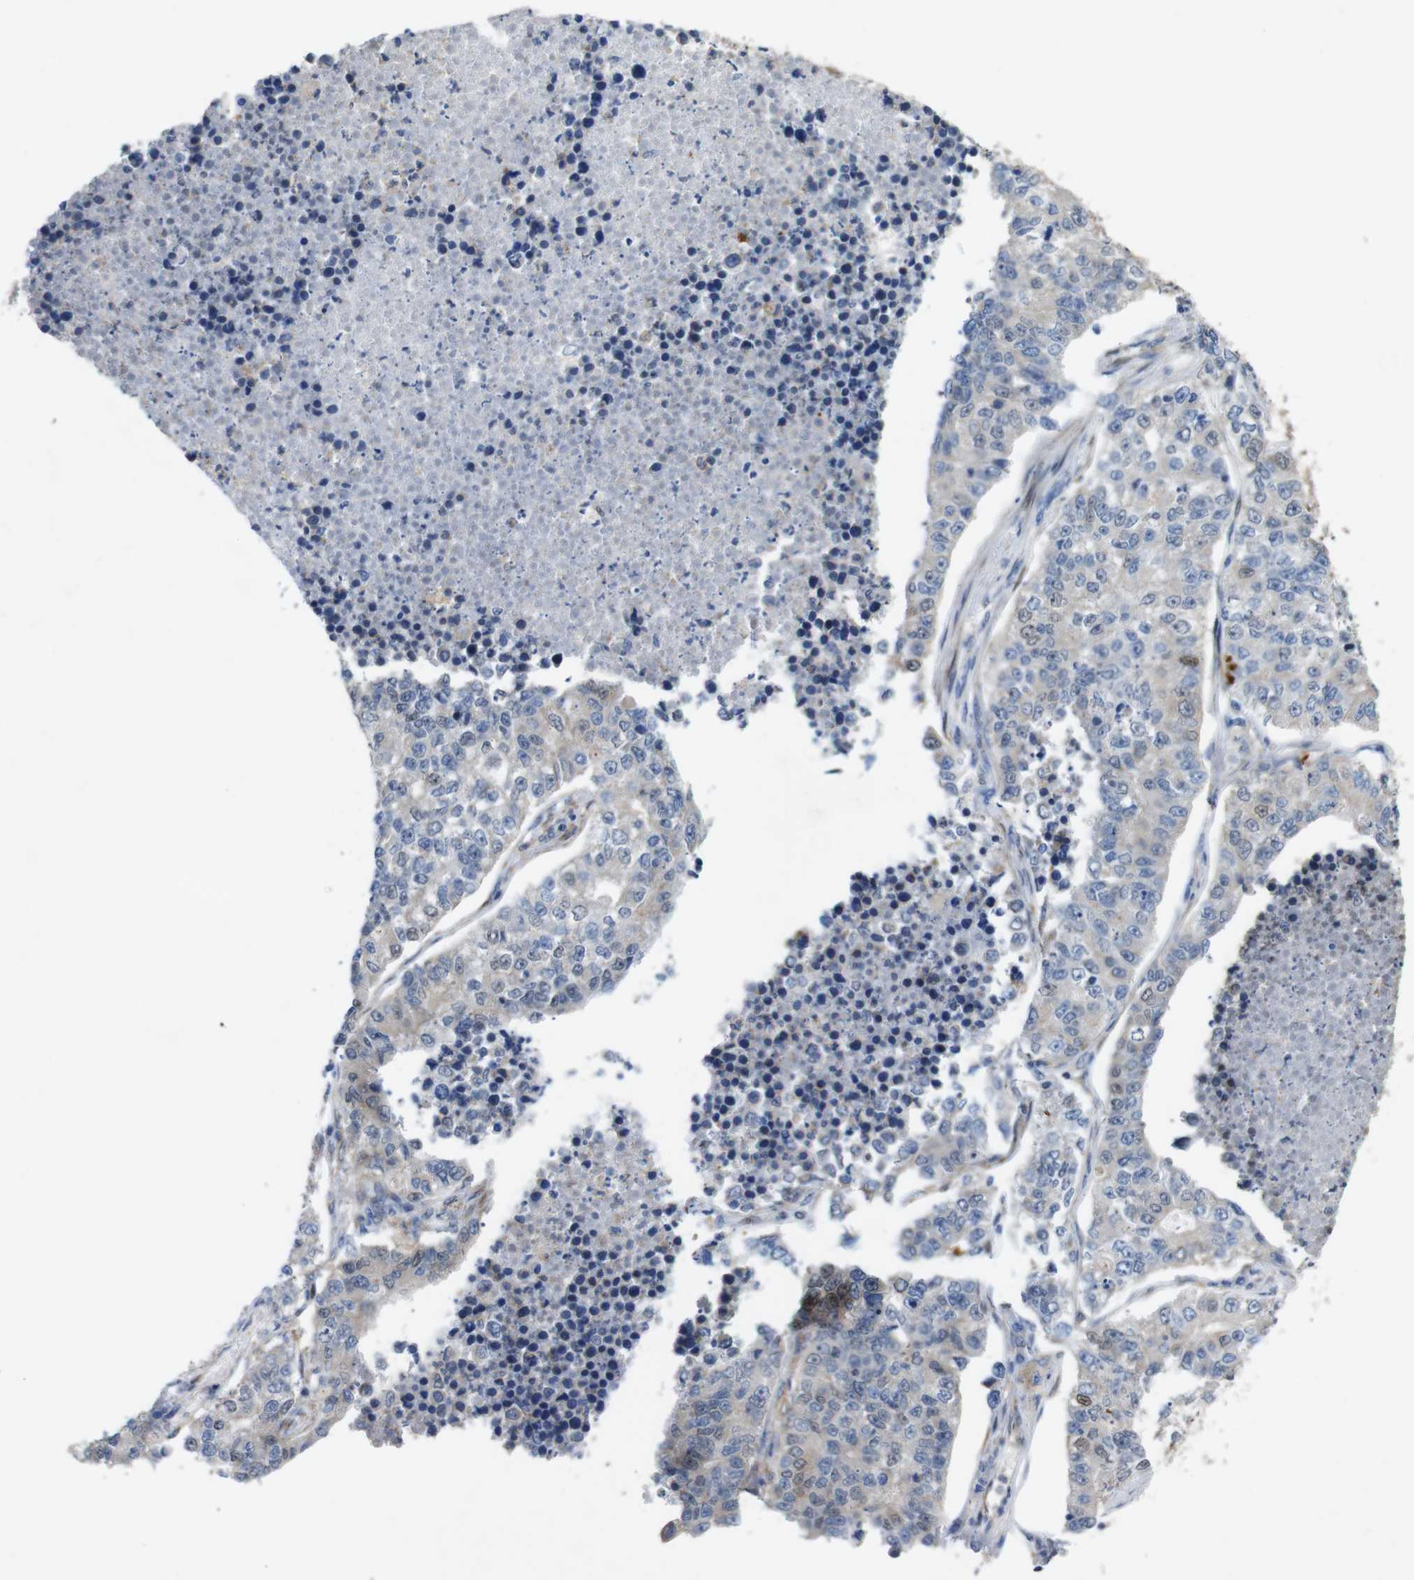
{"staining": {"intensity": "weak", "quantity": ">75%", "location": "cytoplasmic/membranous"}, "tissue": "lung cancer", "cell_type": "Tumor cells", "image_type": "cancer", "snomed": [{"axis": "morphology", "description": "Adenocarcinoma, NOS"}, {"axis": "topography", "description": "Lung"}], "caption": "Protein expression by immunohistochemistry demonstrates weak cytoplasmic/membranous staining in approximately >75% of tumor cells in lung cancer.", "gene": "PTGER4", "patient": {"sex": "male", "age": 49}}